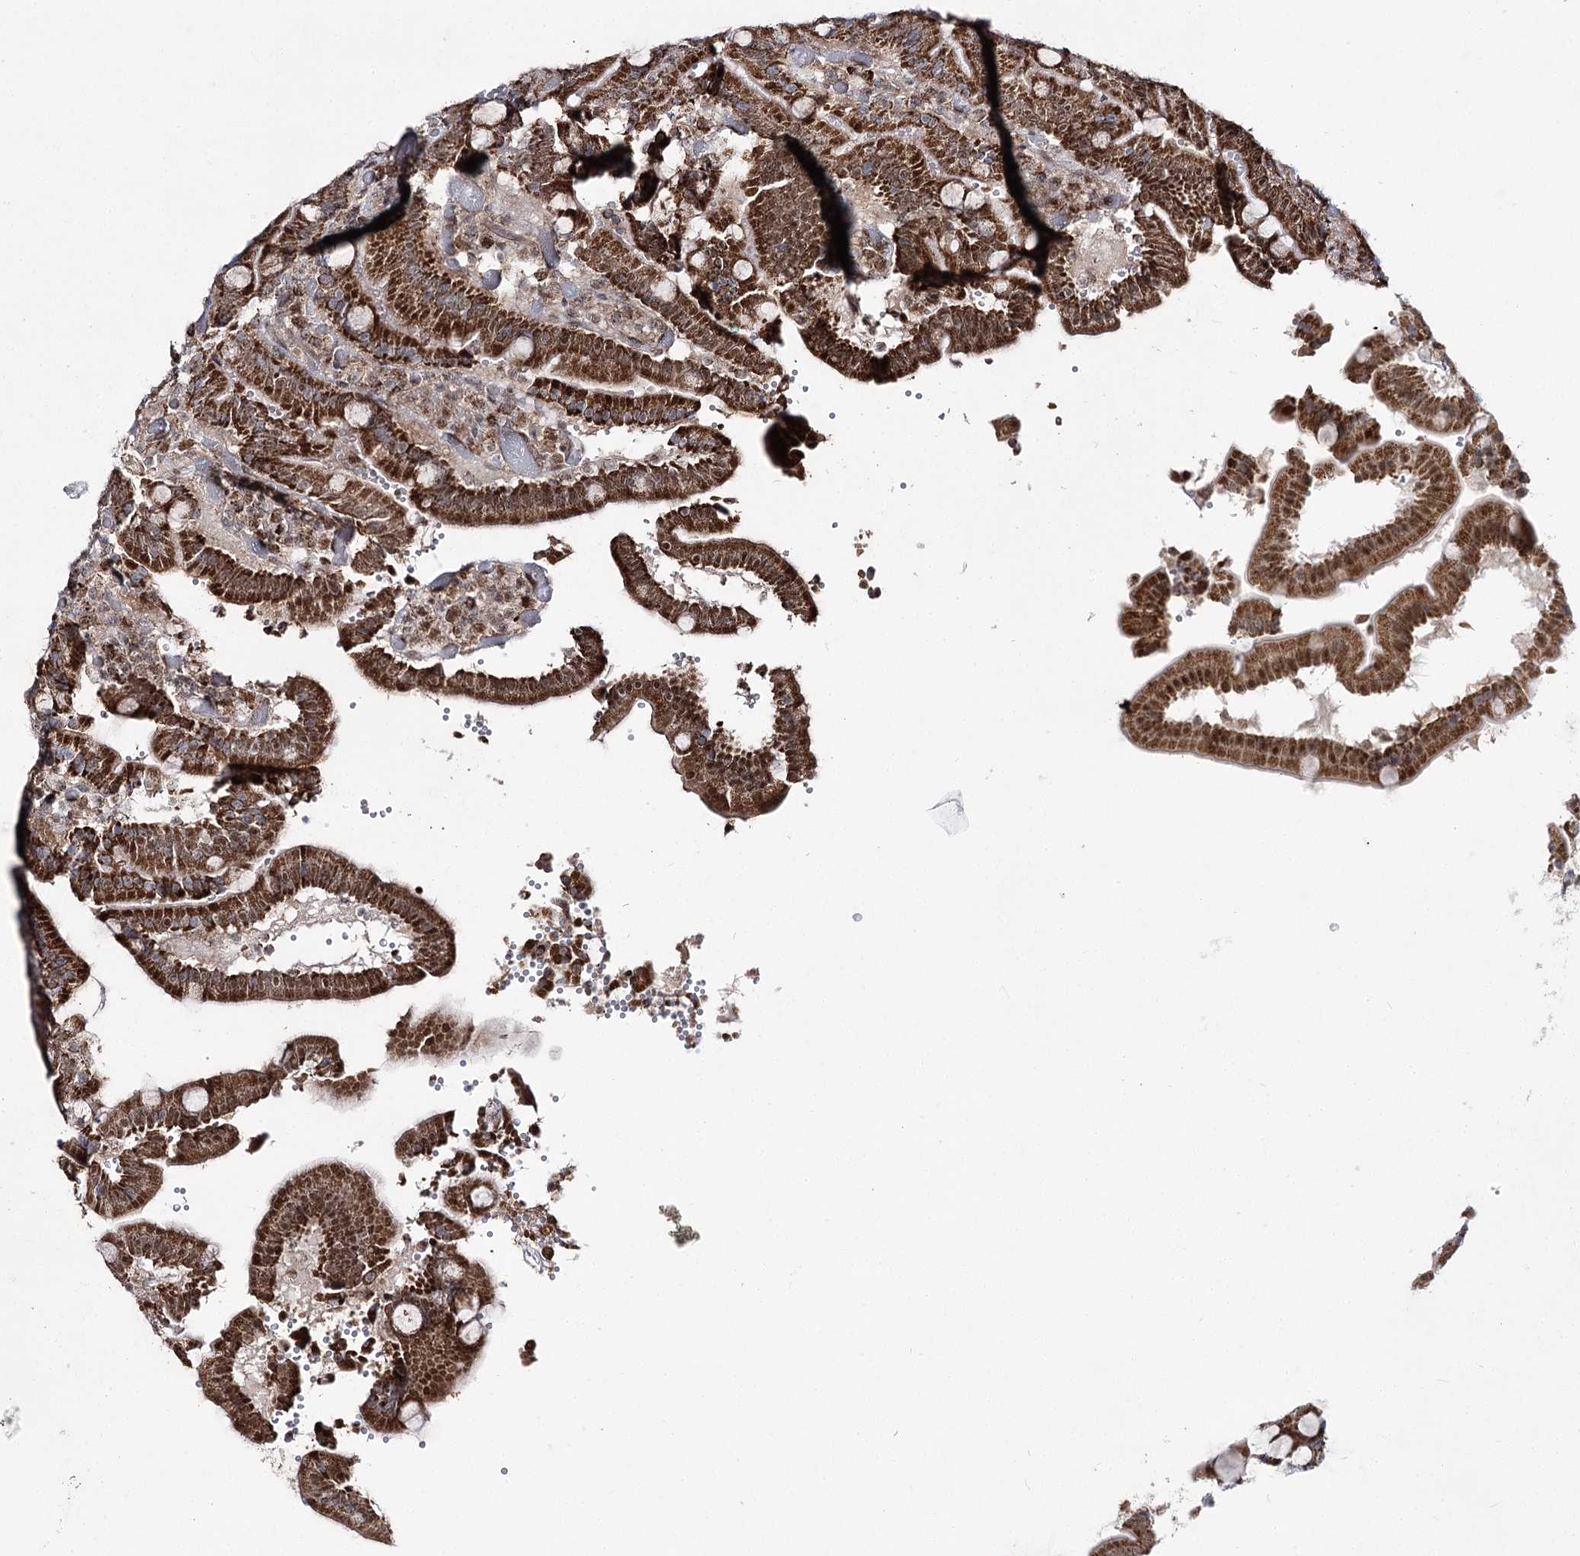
{"staining": {"intensity": "strong", "quantity": ">75%", "location": "cytoplasmic/membranous,nuclear"}, "tissue": "duodenum", "cell_type": "Glandular cells", "image_type": "normal", "snomed": [{"axis": "morphology", "description": "Normal tissue, NOS"}, {"axis": "topography", "description": "Duodenum"}], "caption": "The photomicrograph demonstrates staining of unremarkable duodenum, revealing strong cytoplasmic/membranous,nuclear protein positivity (brown color) within glandular cells.", "gene": "SLC4A1AP", "patient": {"sex": "female", "age": 62}}